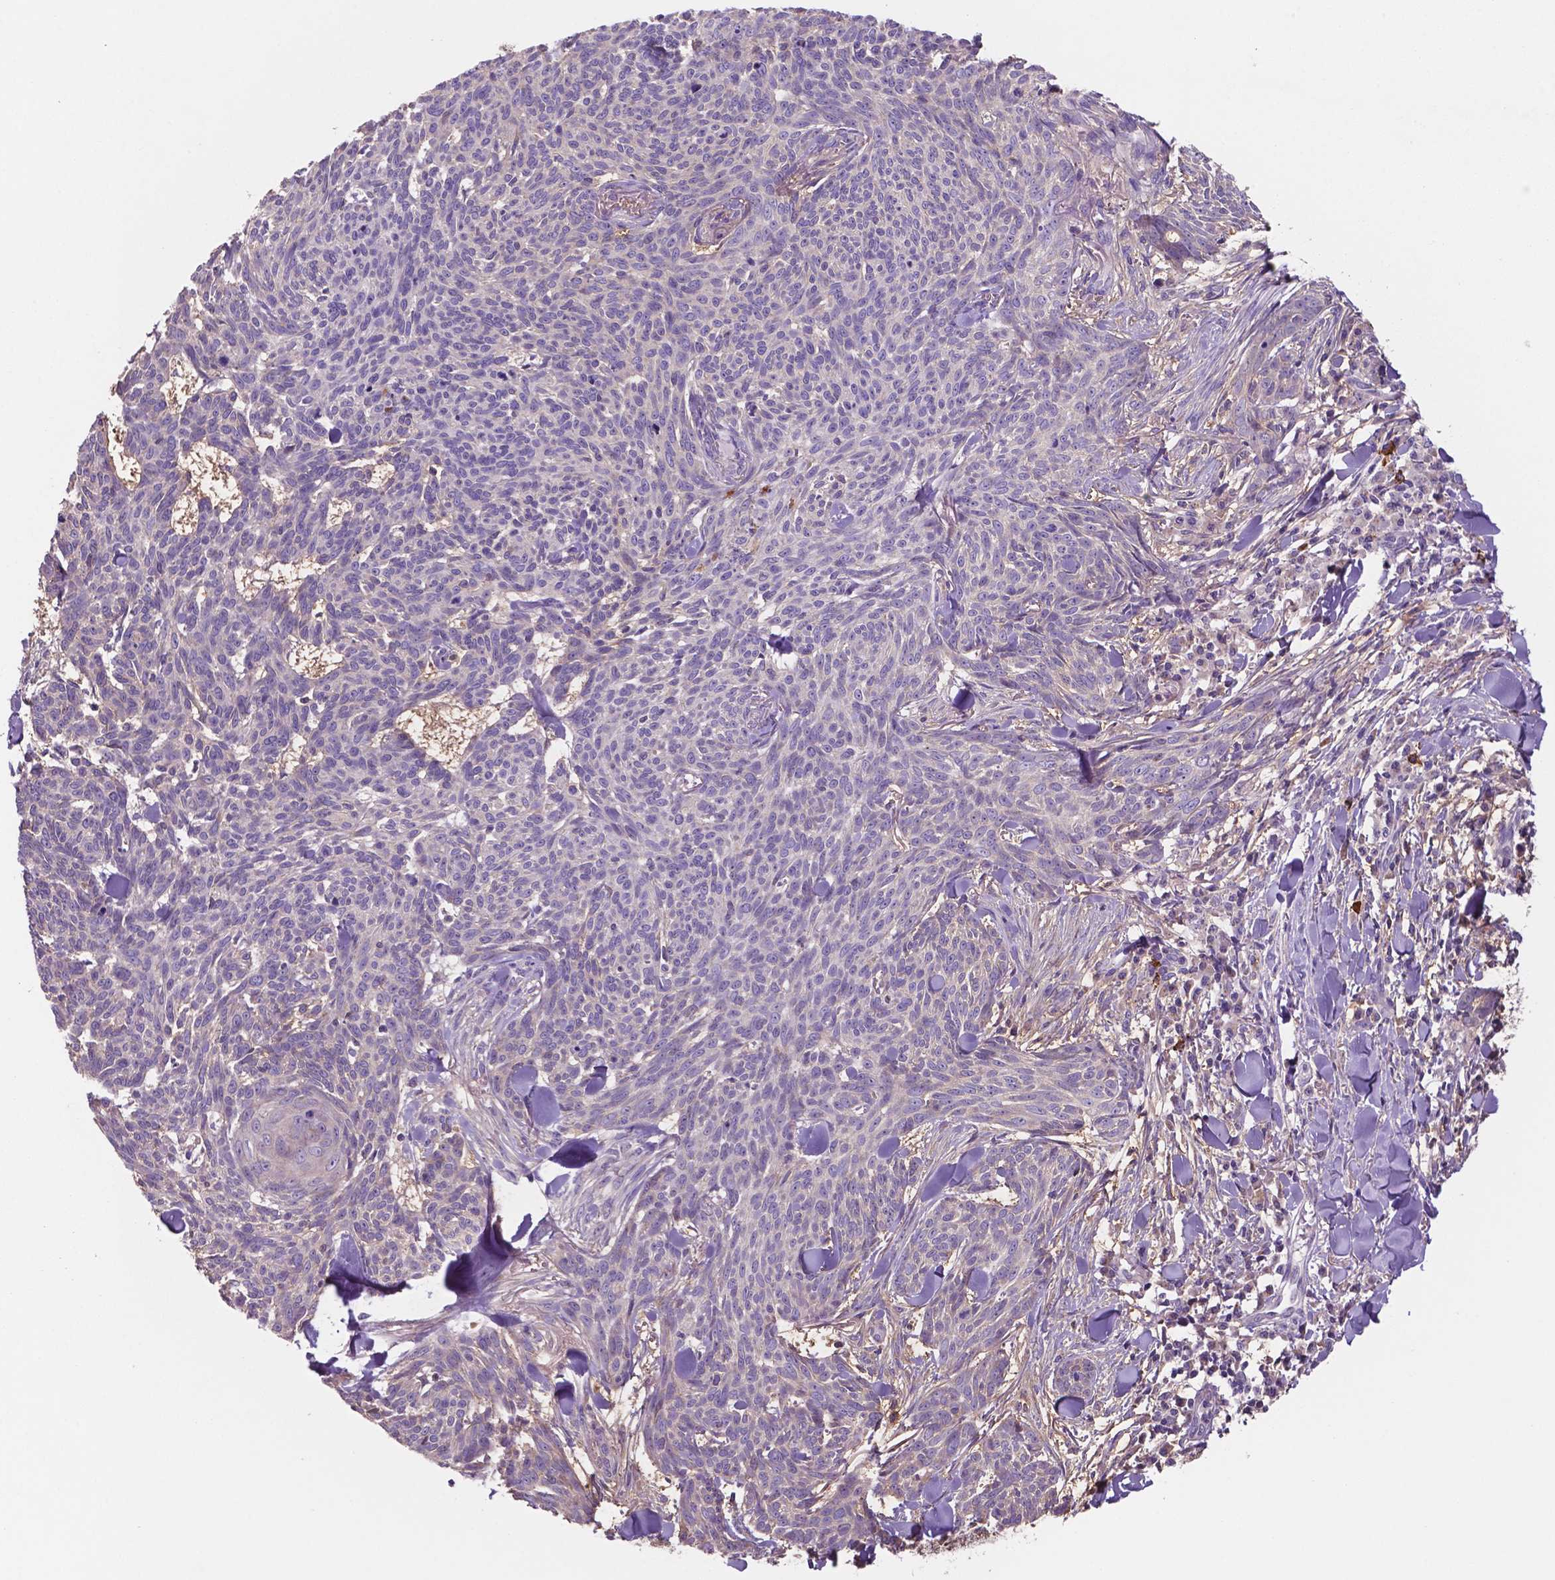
{"staining": {"intensity": "negative", "quantity": "none", "location": "none"}, "tissue": "skin cancer", "cell_type": "Tumor cells", "image_type": "cancer", "snomed": [{"axis": "morphology", "description": "Basal cell carcinoma"}, {"axis": "topography", "description": "Skin"}], "caption": "An image of skin basal cell carcinoma stained for a protein demonstrates no brown staining in tumor cells. (Stains: DAB immunohistochemistry (IHC) with hematoxylin counter stain, Microscopy: brightfield microscopy at high magnification).", "gene": "MKRN2OS", "patient": {"sex": "female", "age": 93}}